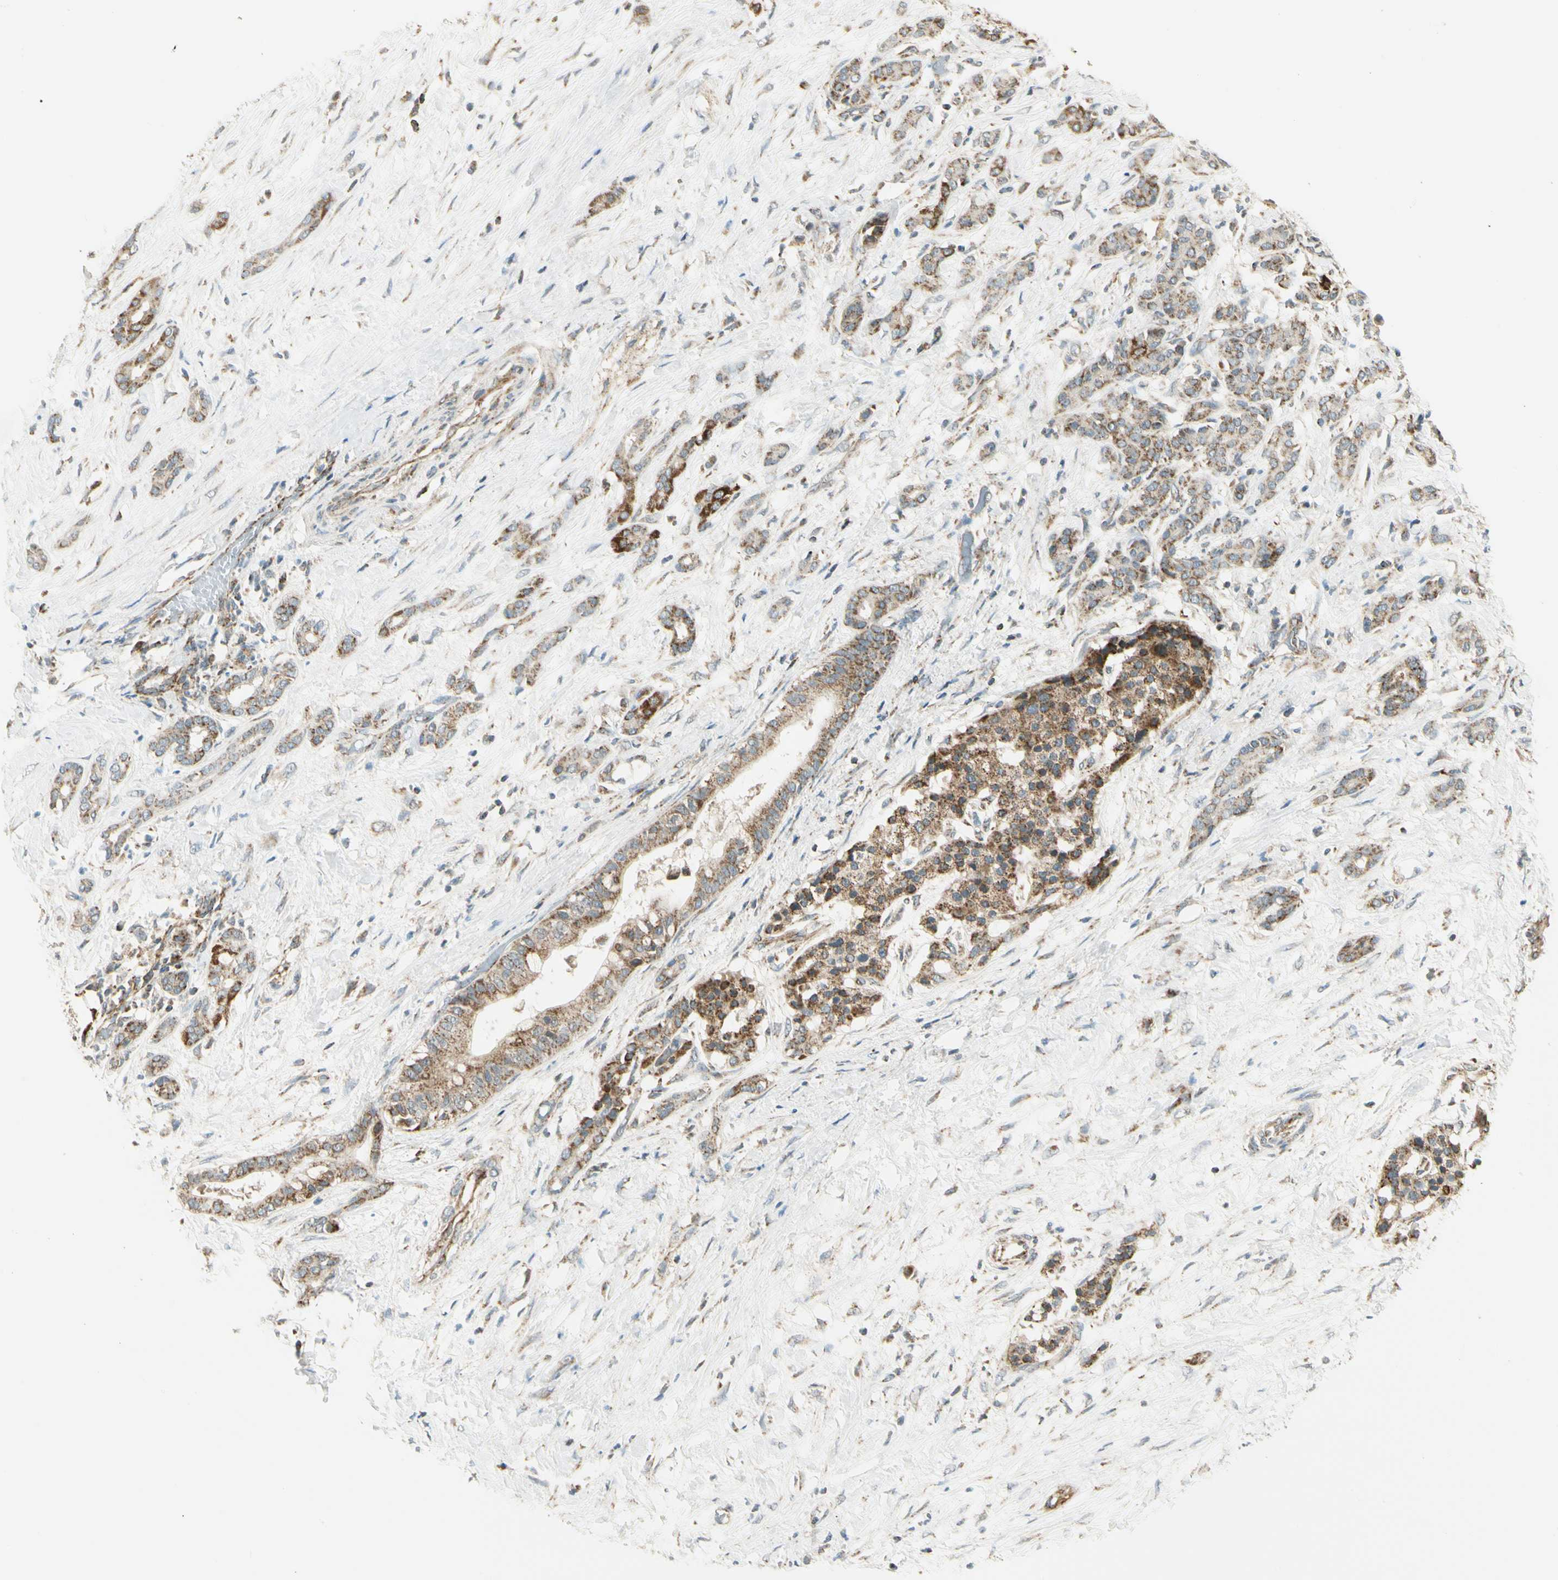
{"staining": {"intensity": "moderate", "quantity": ">75%", "location": "cytoplasmic/membranous"}, "tissue": "pancreatic cancer", "cell_type": "Tumor cells", "image_type": "cancer", "snomed": [{"axis": "morphology", "description": "Adenocarcinoma, NOS"}, {"axis": "topography", "description": "Pancreas"}], "caption": "Immunohistochemical staining of pancreatic adenocarcinoma reveals moderate cytoplasmic/membranous protein positivity in approximately >75% of tumor cells. Ihc stains the protein of interest in brown and the nuclei are stained blue.", "gene": "EPHB3", "patient": {"sex": "male", "age": 41}}